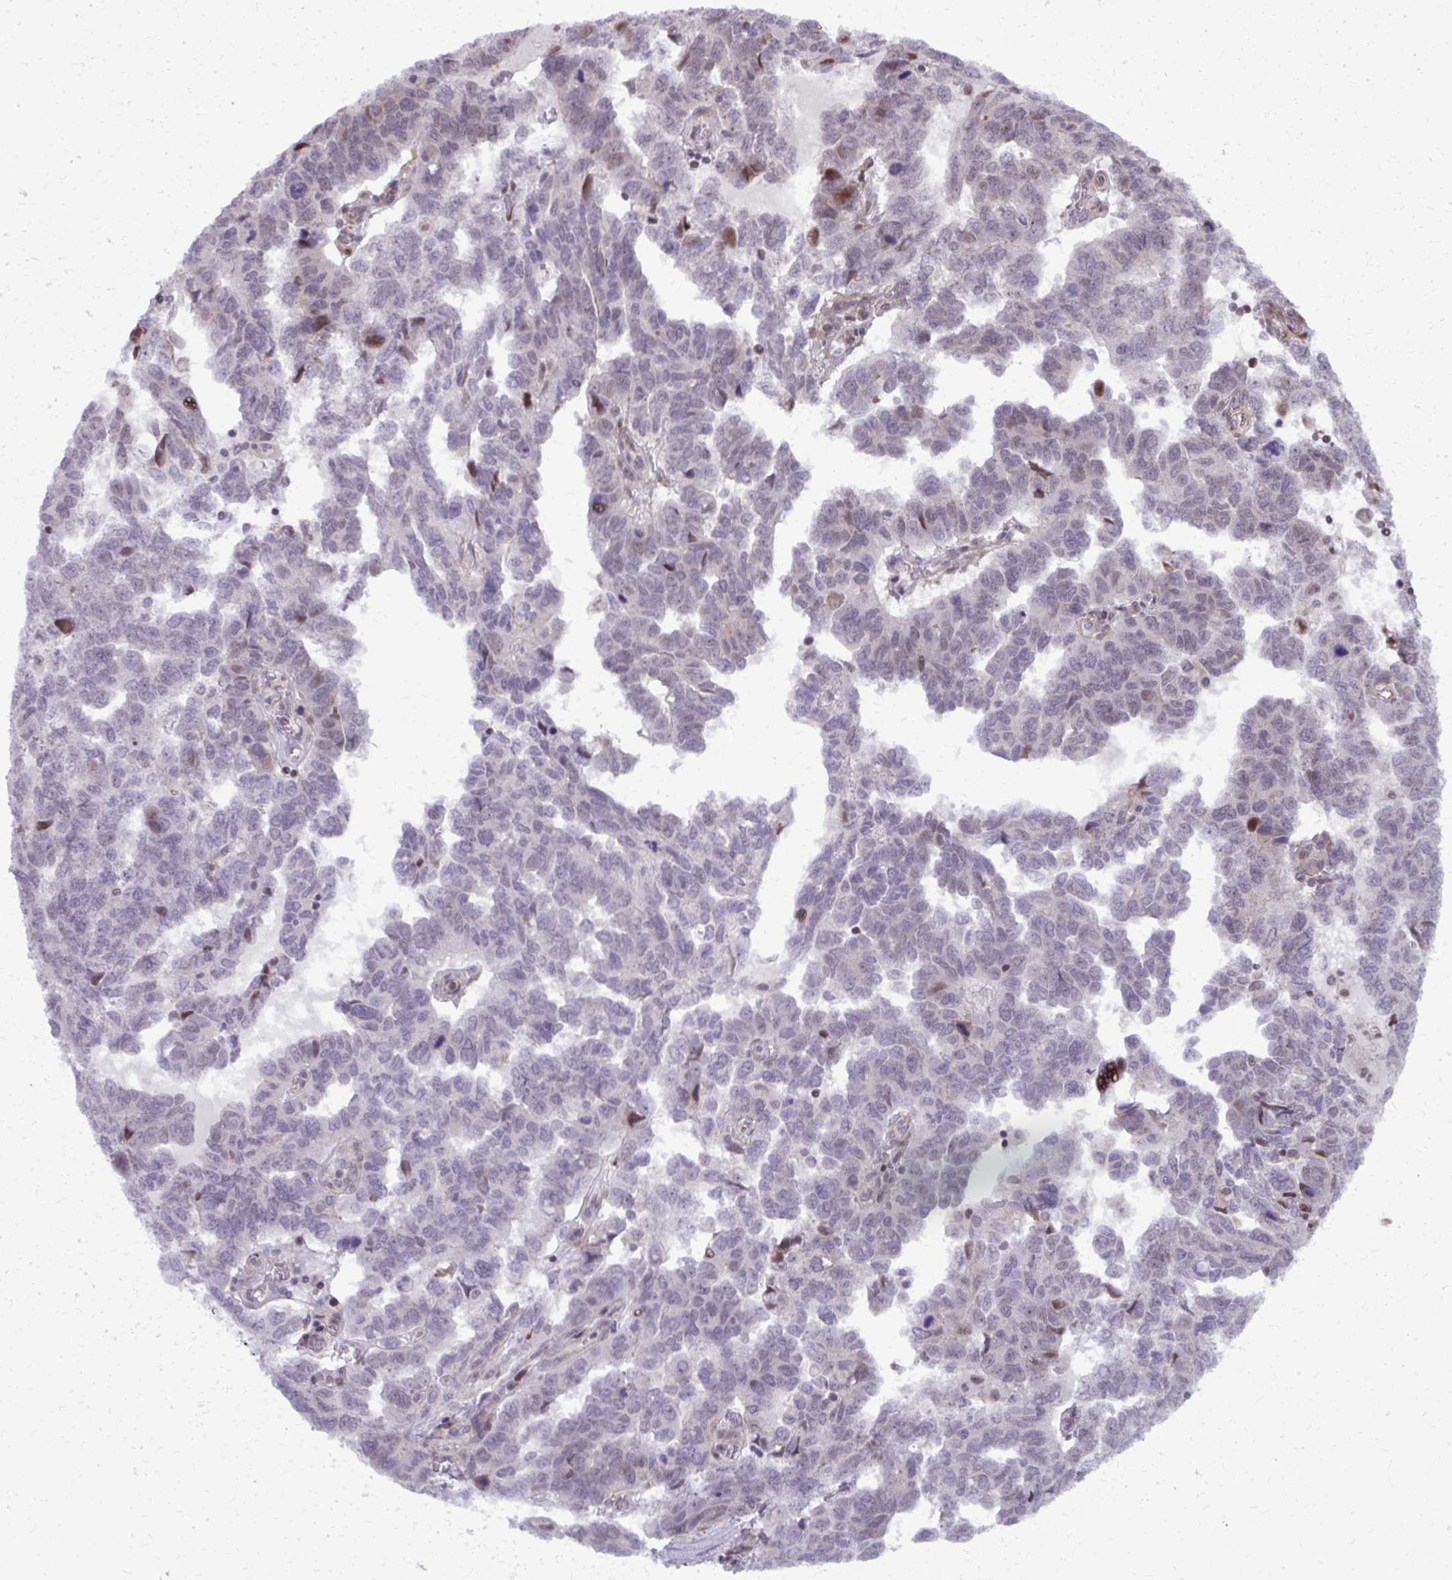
{"staining": {"intensity": "moderate", "quantity": "<25%", "location": "nuclear"}, "tissue": "ovarian cancer", "cell_type": "Tumor cells", "image_type": "cancer", "snomed": [{"axis": "morphology", "description": "Cystadenocarcinoma, serous, NOS"}, {"axis": "topography", "description": "Ovary"}], "caption": "Immunohistochemical staining of serous cystadenocarcinoma (ovarian) shows moderate nuclear protein expression in about <25% of tumor cells. Nuclei are stained in blue.", "gene": "MAF1", "patient": {"sex": "female", "age": 64}}